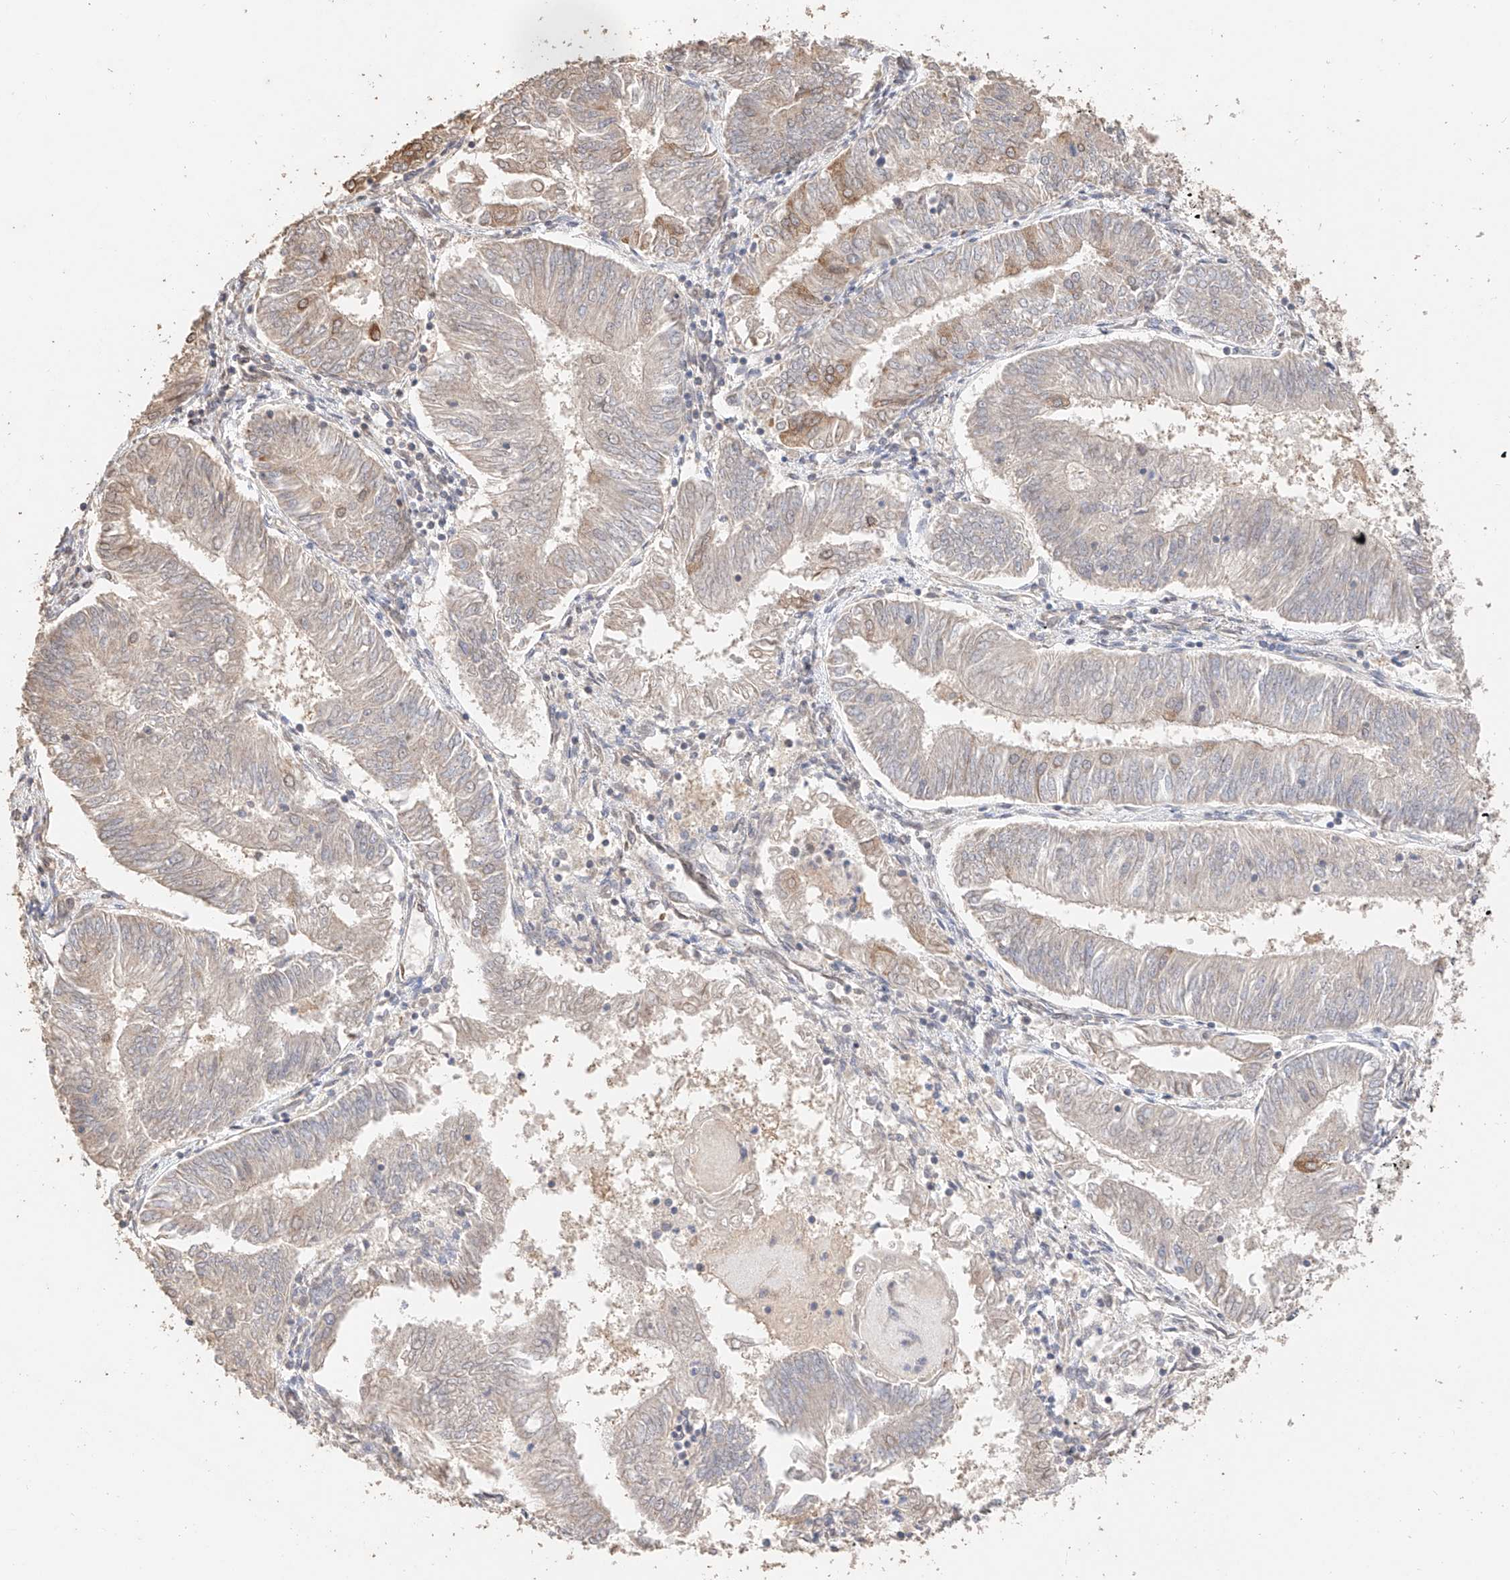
{"staining": {"intensity": "weak", "quantity": "<25%", "location": "cytoplasmic/membranous"}, "tissue": "endometrial cancer", "cell_type": "Tumor cells", "image_type": "cancer", "snomed": [{"axis": "morphology", "description": "Adenocarcinoma, NOS"}, {"axis": "topography", "description": "Endometrium"}], "caption": "Tumor cells are negative for protein expression in human endometrial cancer.", "gene": "IL22RA2", "patient": {"sex": "female", "age": 58}}